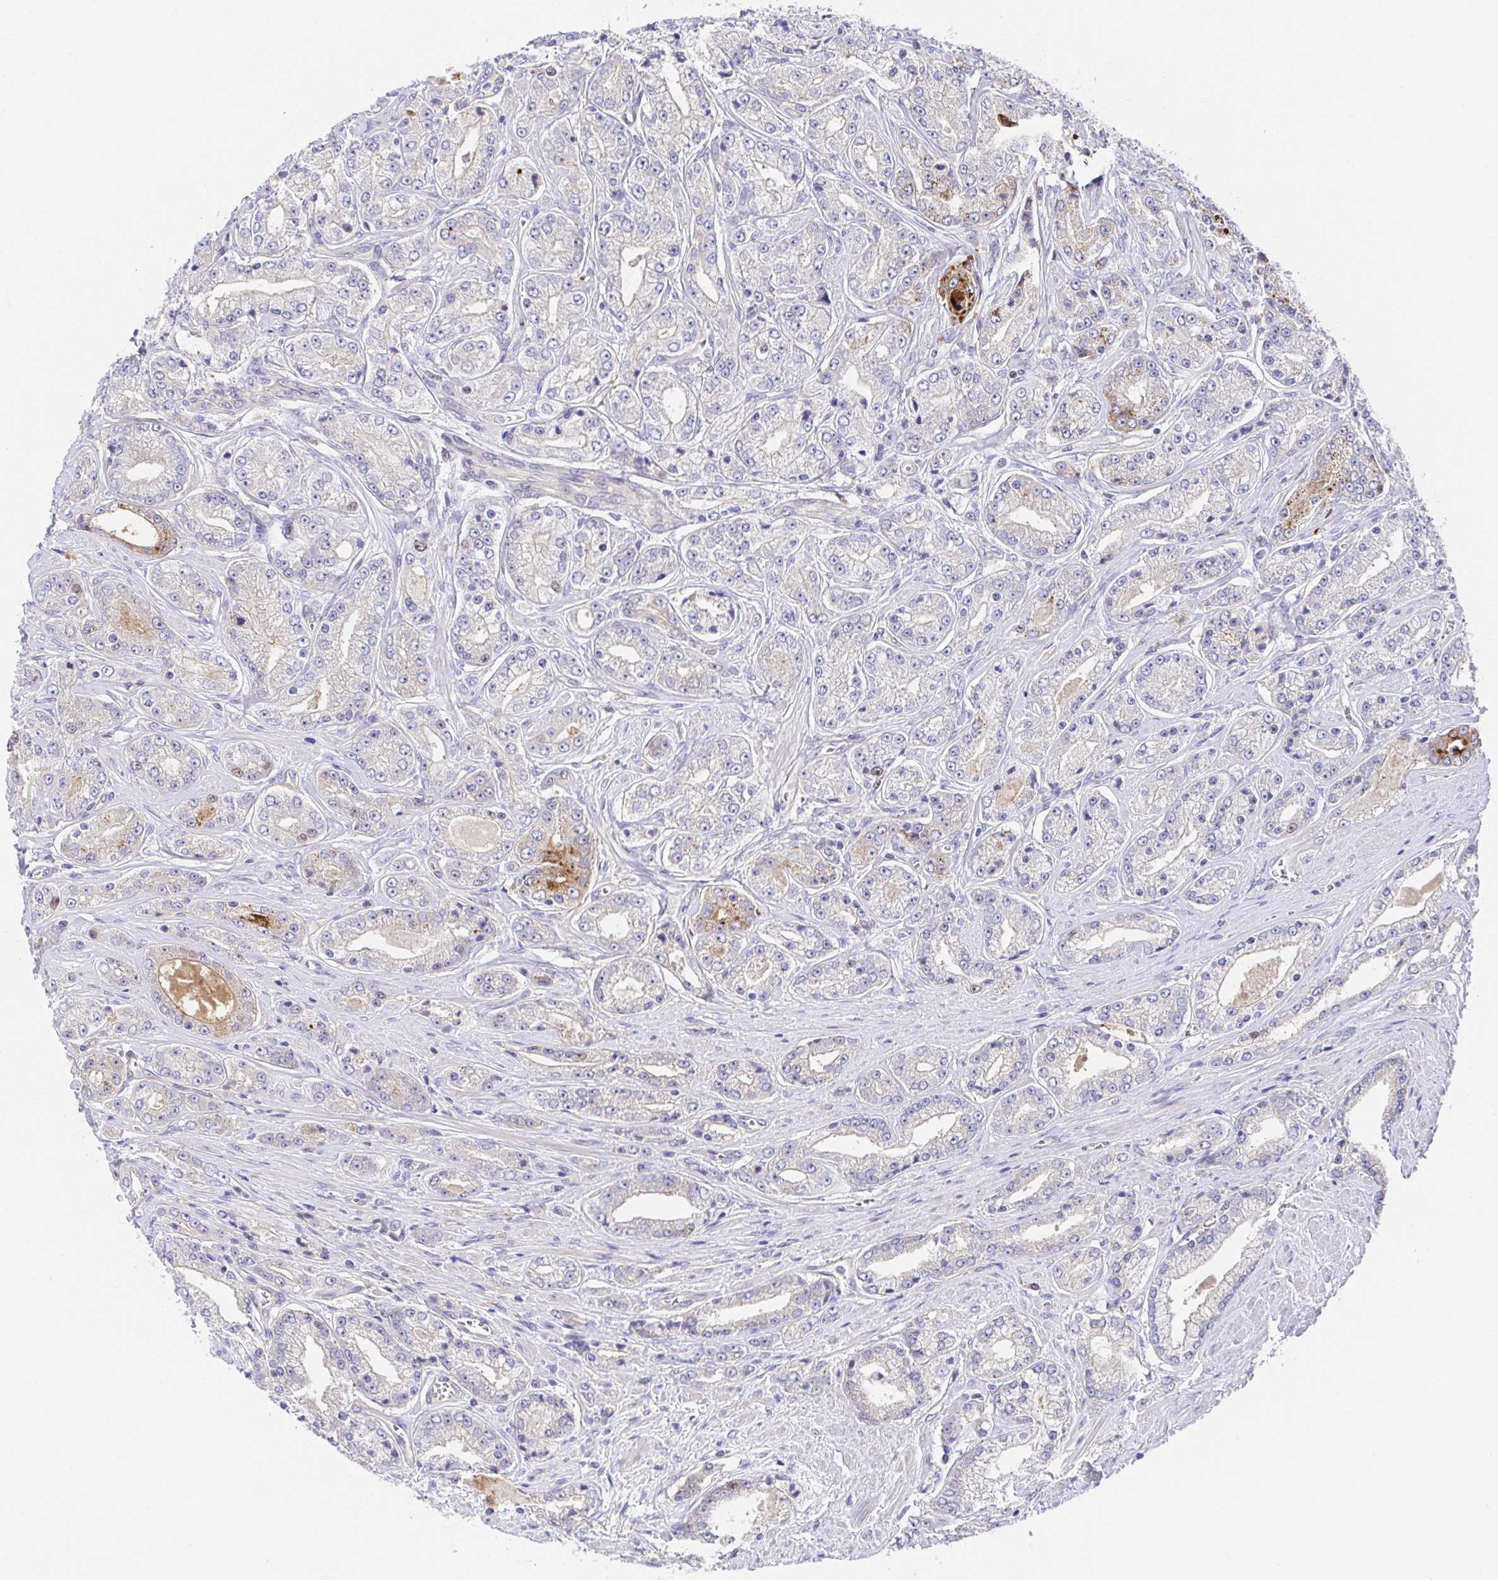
{"staining": {"intensity": "moderate", "quantity": "<25%", "location": "cytoplasmic/membranous"}, "tissue": "prostate cancer", "cell_type": "Tumor cells", "image_type": "cancer", "snomed": [{"axis": "morphology", "description": "Adenocarcinoma, High grade"}, {"axis": "topography", "description": "Prostate"}], "caption": "DAB immunohistochemical staining of human prostate cancer (adenocarcinoma (high-grade)) exhibits moderate cytoplasmic/membranous protein positivity in about <25% of tumor cells.", "gene": "TIMELESS", "patient": {"sex": "male", "age": 66}}